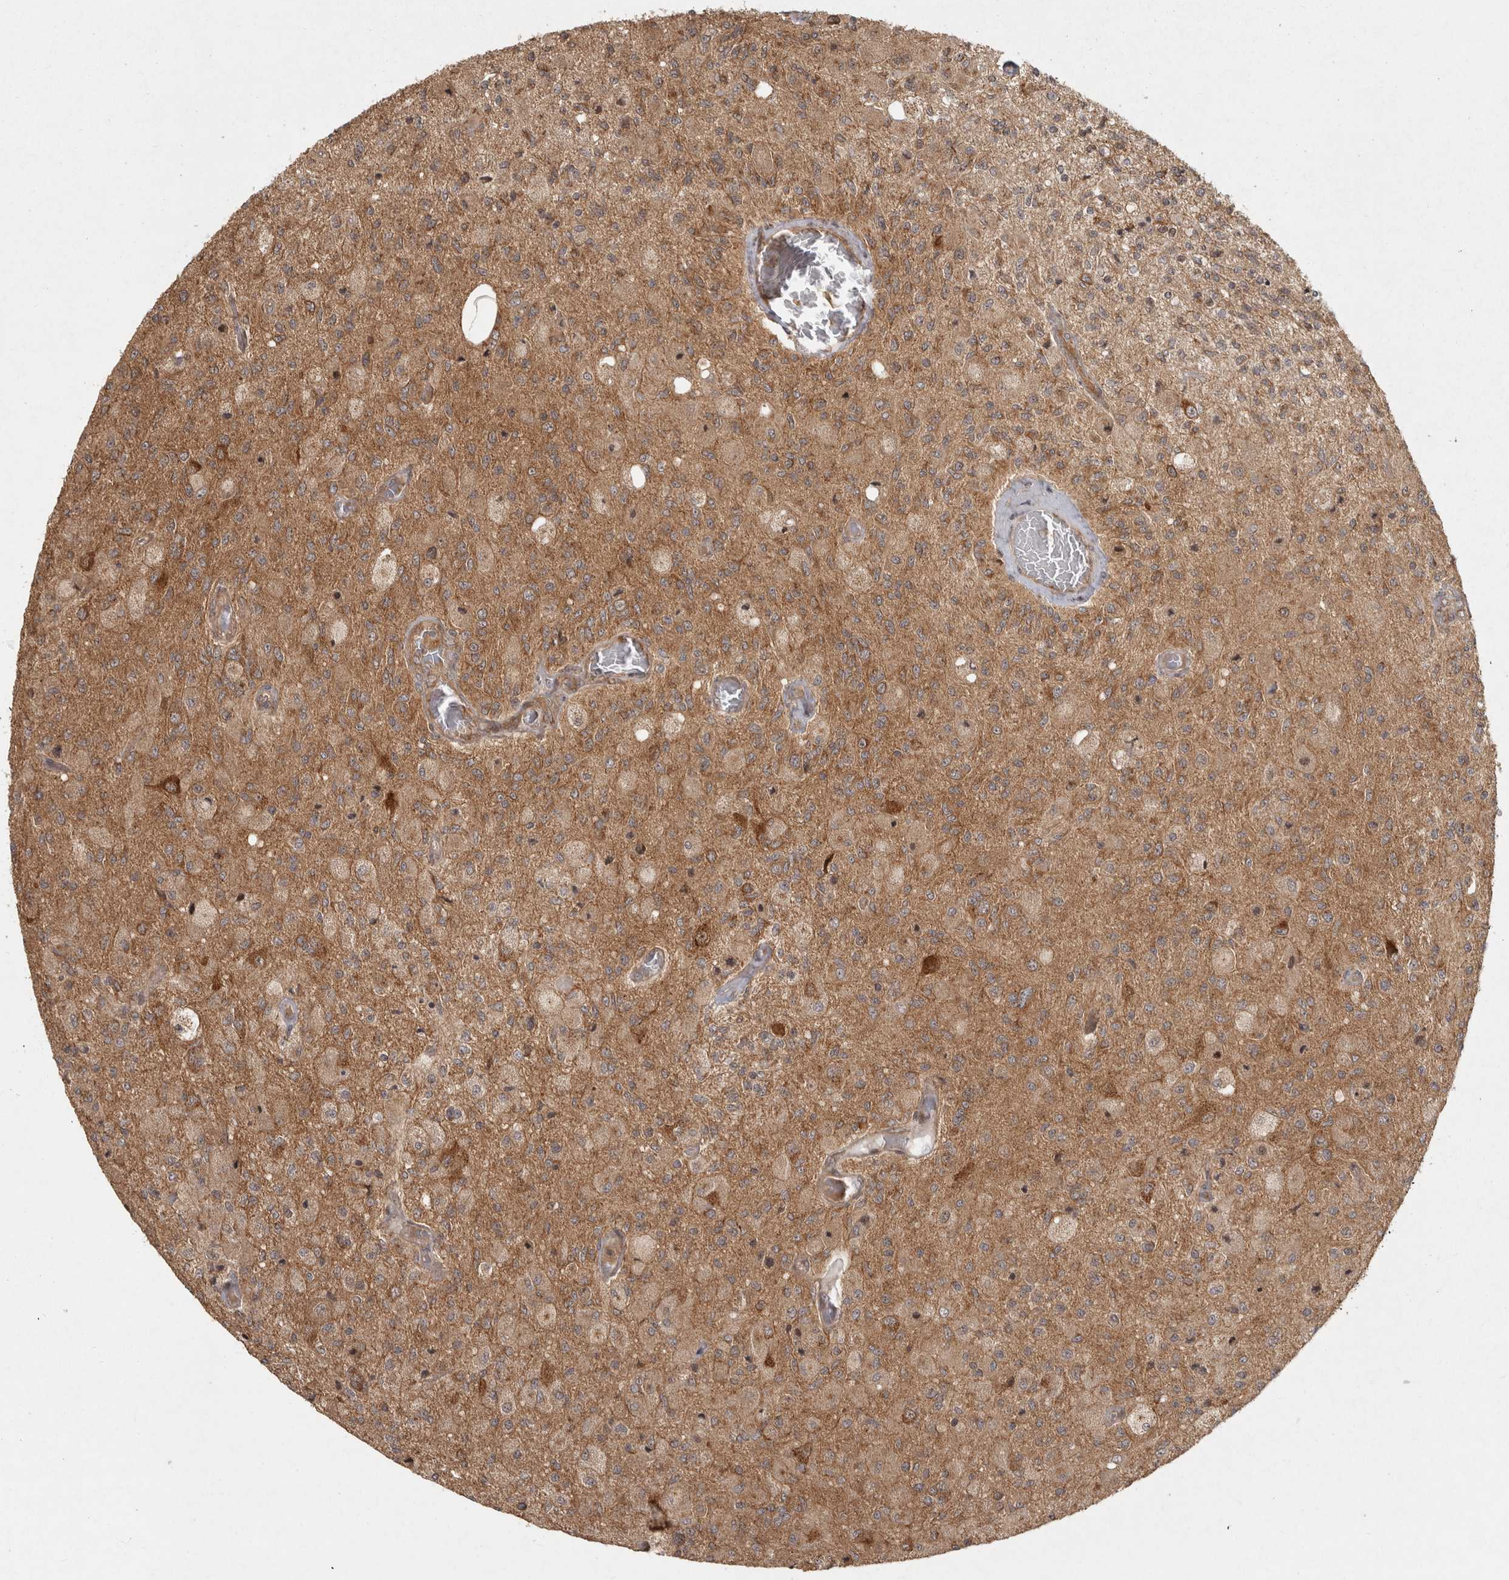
{"staining": {"intensity": "moderate", "quantity": "25%-75%", "location": "cytoplasmic/membranous"}, "tissue": "glioma", "cell_type": "Tumor cells", "image_type": "cancer", "snomed": [{"axis": "morphology", "description": "Normal tissue, NOS"}, {"axis": "morphology", "description": "Glioma, malignant, High grade"}, {"axis": "topography", "description": "Cerebral cortex"}], "caption": "Malignant glioma (high-grade) stained with a brown dye reveals moderate cytoplasmic/membranous positive staining in approximately 25%-75% of tumor cells.", "gene": "CAMSAP2", "patient": {"sex": "male", "age": 77}}